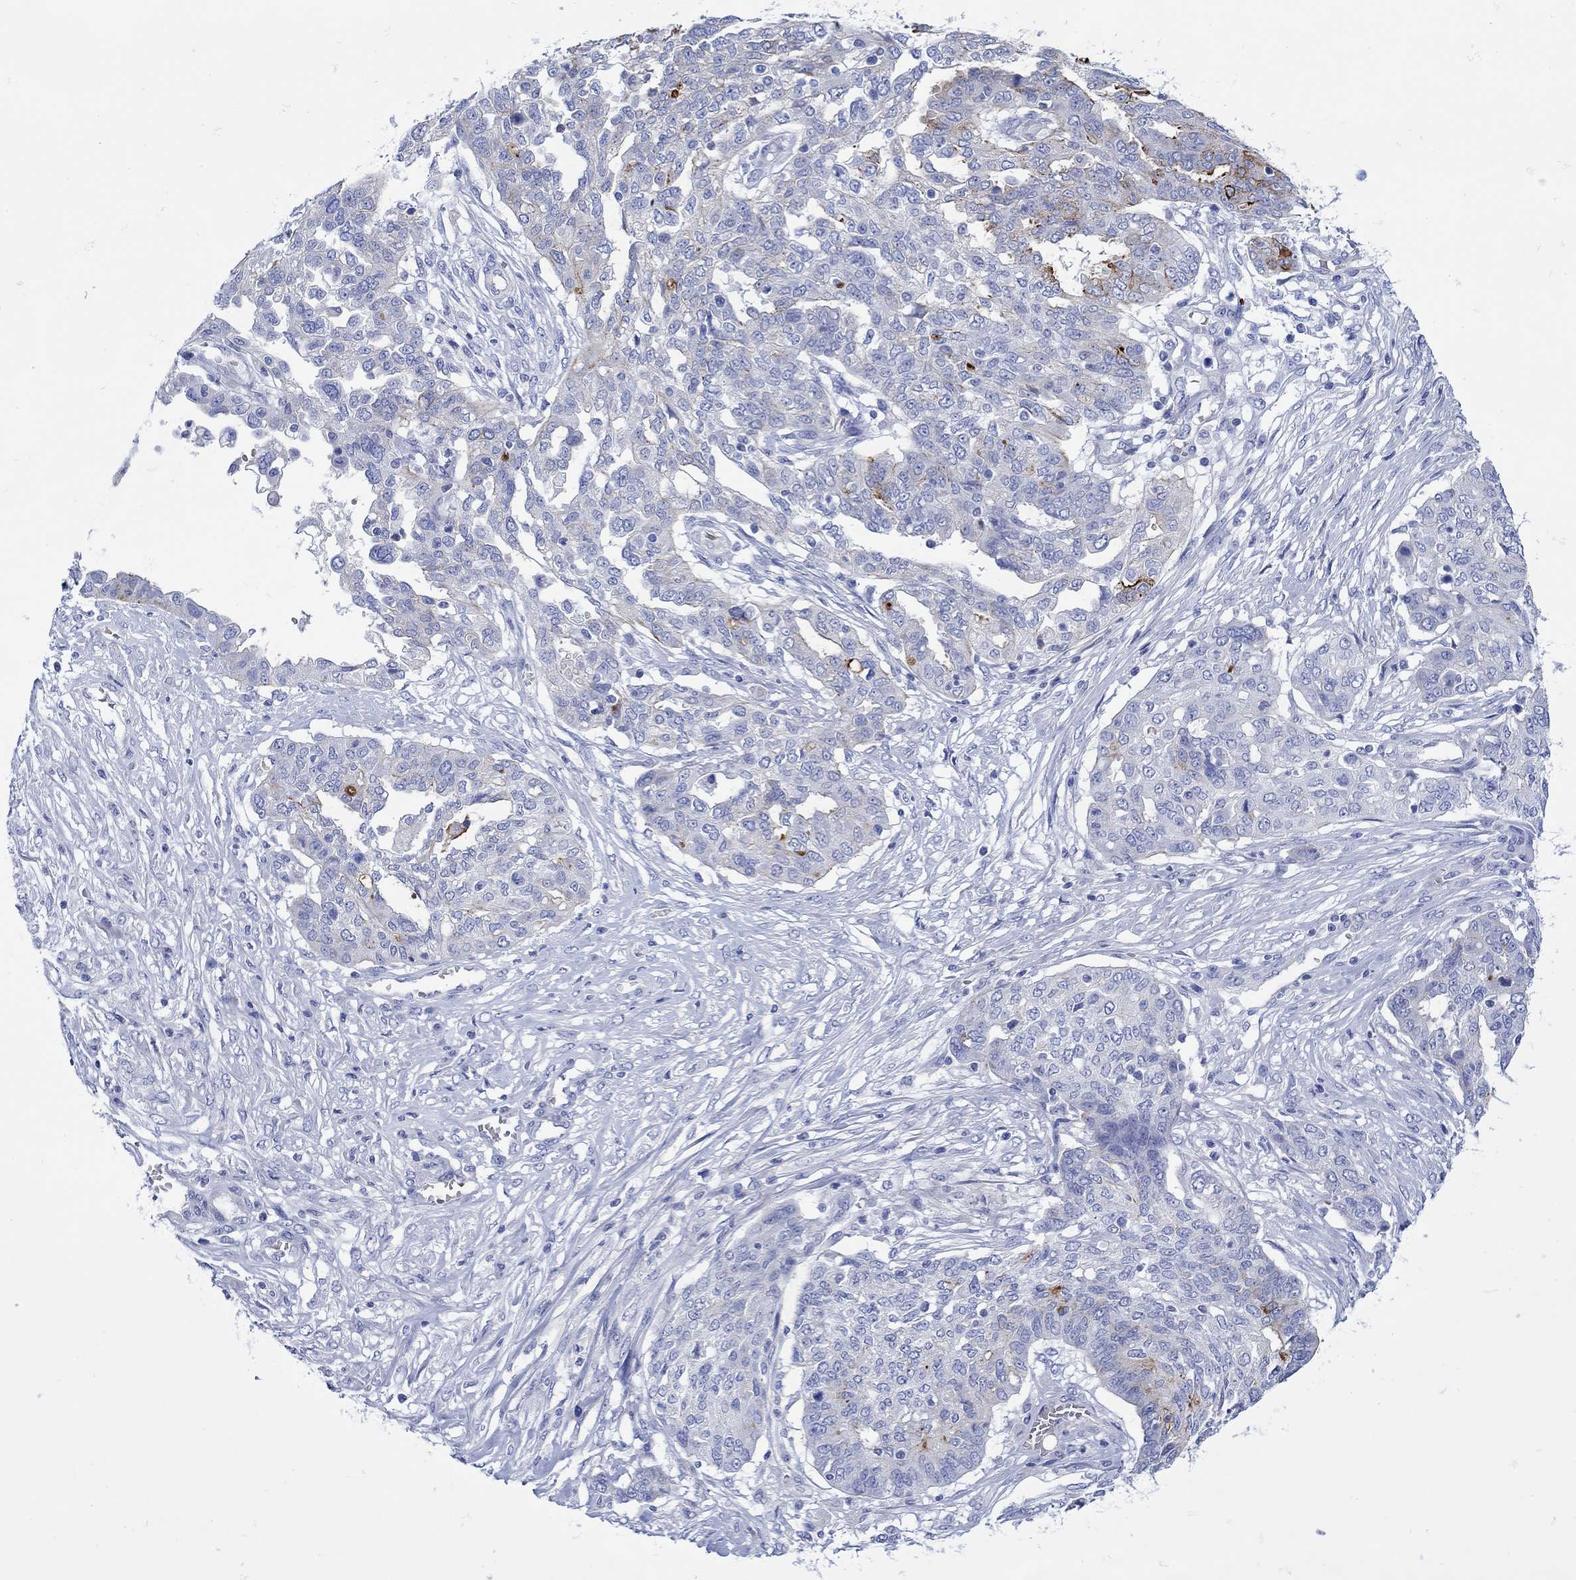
{"staining": {"intensity": "strong", "quantity": "<25%", "location": "cytoplasmic/membranous"}, "tissue": "ovarian cancer", "cell_type": "Tumor cells", "image_type": "cancer", "snomed": [{"axis": "morphology", "description": "Cystadenocarcinoma, serous, NOS"}, {"axis": "topography", "description": "Ovary"}], "caption": "Immunohistochemistry histopathology image of neoplastic tissue: human ovarian serous cystadenocarcinoma stained using immunohistochemistry exhibits medium levels of strong protein expression localized specifically in the cytoplasmic/membranous of tumor cells, appearing as a cytoplasmic/membranous brown color.", "gene": "ANKMY1", "patient": {"sex": "female", "age": 67}}